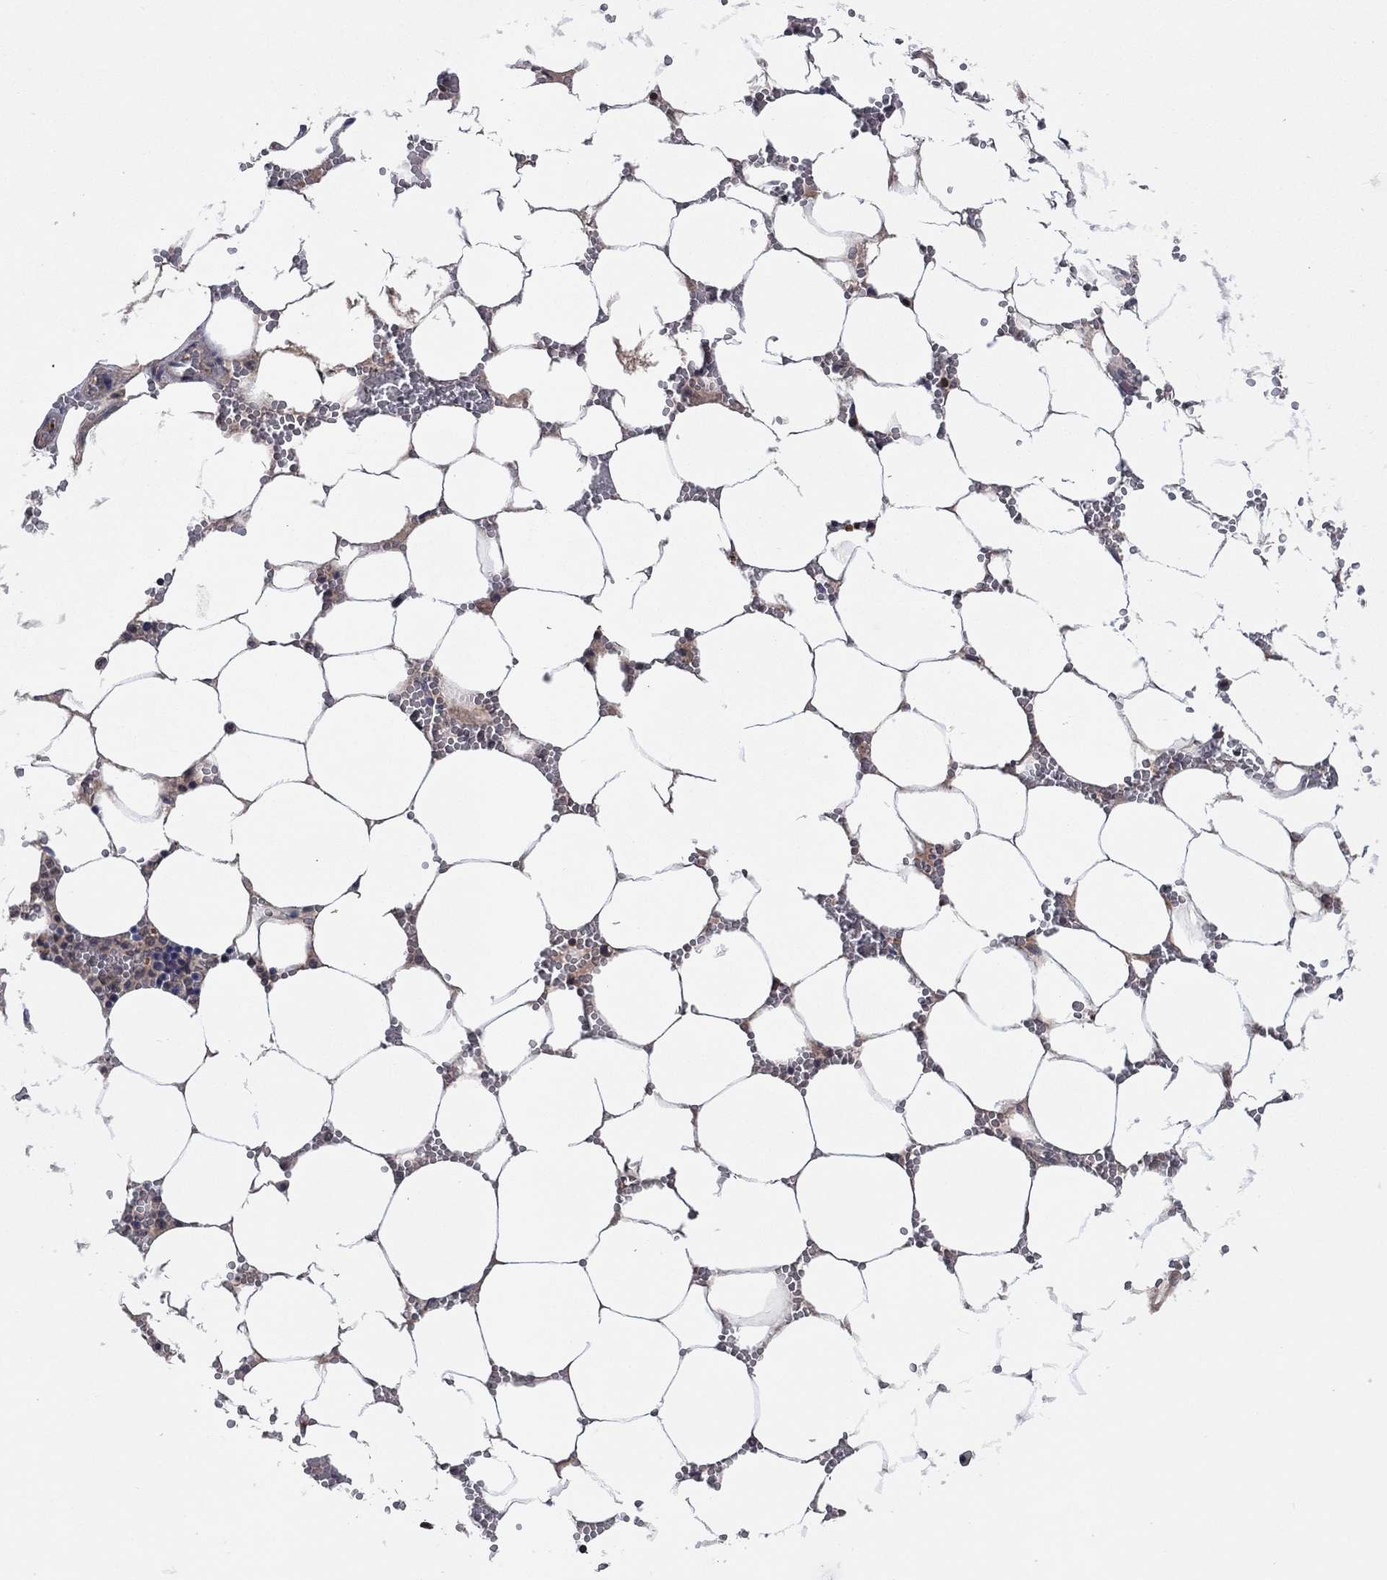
{"staining": {"intensity": "weak", "quantity": "<25%", "location": "cytoplasmic/membranous"}, "tissue": "bone marrow", "cell_type": "Hematopoietic cells", "image_type": "normal", "snomed": [{"axis": "morphology", "description": "Normal tissue, NOS"}, {"axis": "topography", "description": "Bone marrow"}], "caption": "Human bone marrow stained for a protein using IHC demonstrates no positivity in hematopoietic cells.", "gene": "IAH1", "patient": {"sex": "female", "age": 64}}